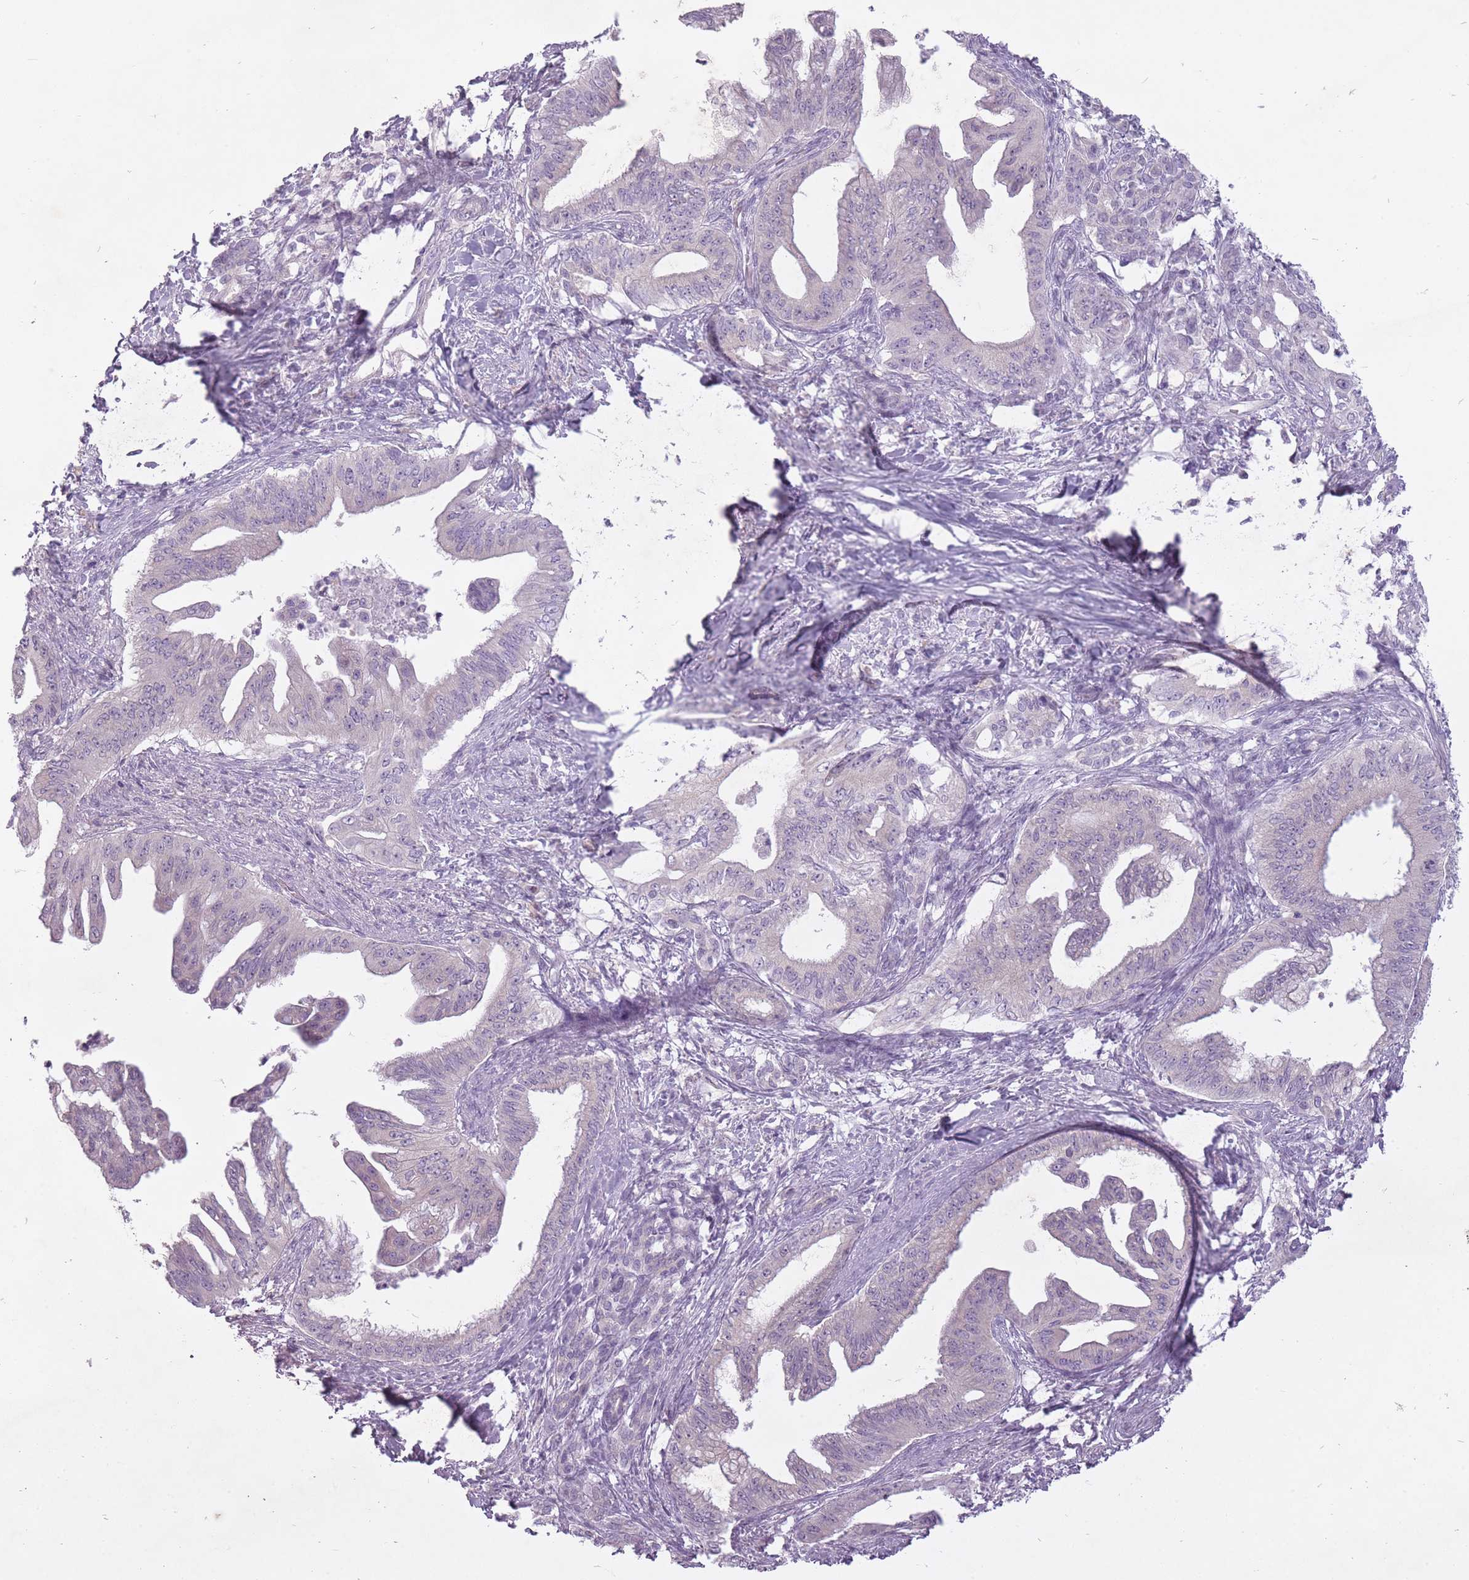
{"staining": {"intensity": "negative", "quantity": "none", "location": "none"}, "tissue": "pancreatic cancer", "cell_type": "Tumor cells", "image_type": "cancer", "snomed": [{"axis": "morphology", "description": "Adenocarcinoma, NOS"}, {"axis": "topography", "description": "Pancreas"}], "caption": "High magnification brightfield microscopy of pancreatic cancer (adenocarcinoma) stained with DAB (3,3'-diaminobenzidine) (brown) and counterstained with hematoxylin (blue): tumor cells show no significant staining. (Immunohistochemistry, brightfield microscopy, high magnification).", "gene": "FAM43B", "patient": {"sex": "male", "age": 58}}